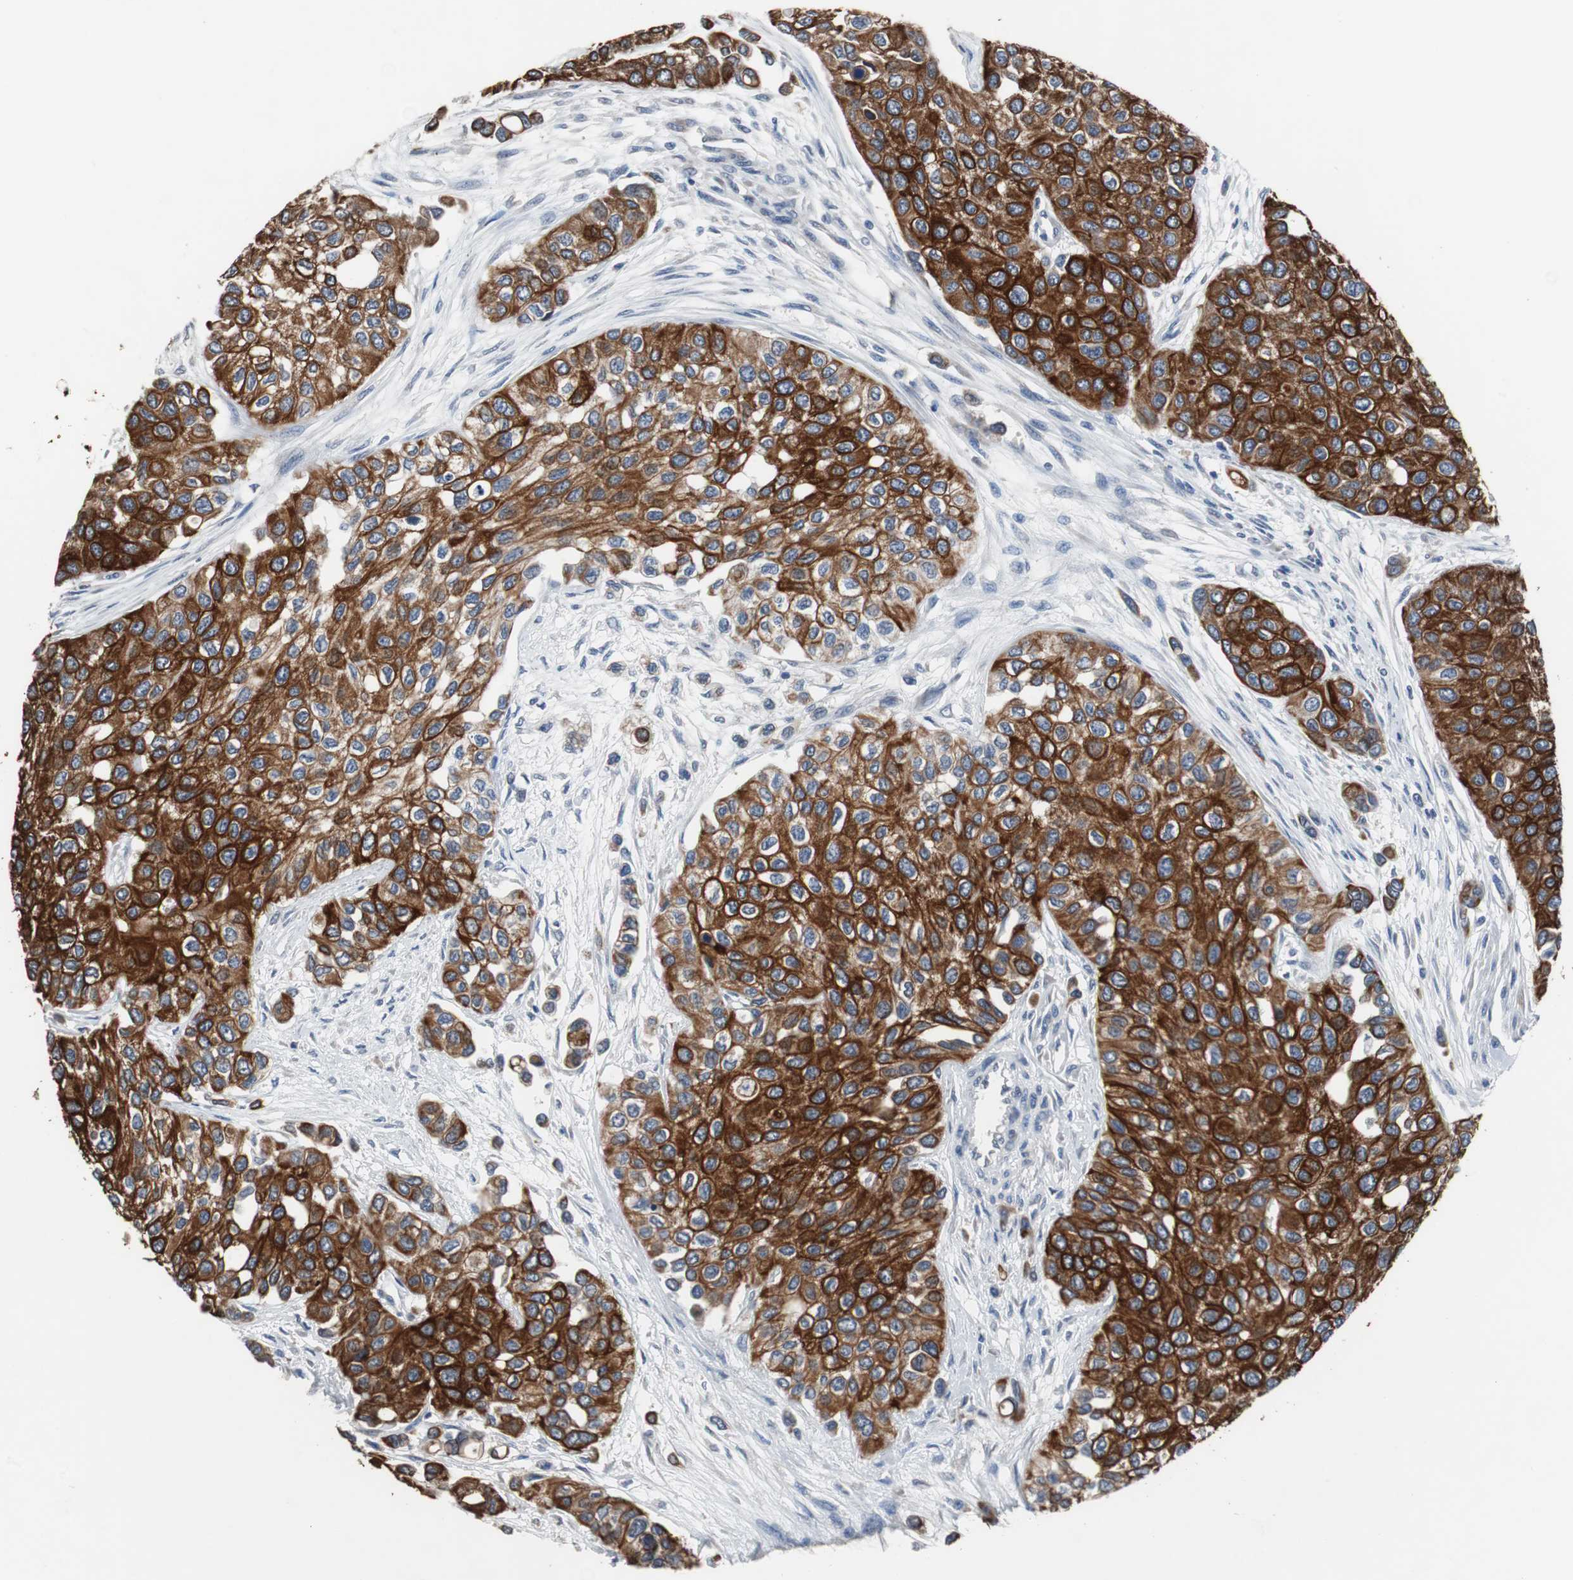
{"staining": {"intensity": "strong", "quantity": ">75%", "location": "cytoplasmic/membranous"}, "tissue": "urothelial cancer", "cell_type": "Tumor cells", "image_type": "cancer", "snomed": [{"axis": "morphology", "description": "Urothelial carcinoma, High grade"}, {"axis": "topography", "description": "Urinary bladder"}], "caption": "Strong cytoplasmic/membranous positivity is appreciated in about >75% of tumor cells in urothelial carcinoma (high-grade).", "gene": "USP10", "patient": {"sex": "female", "age": 56}}